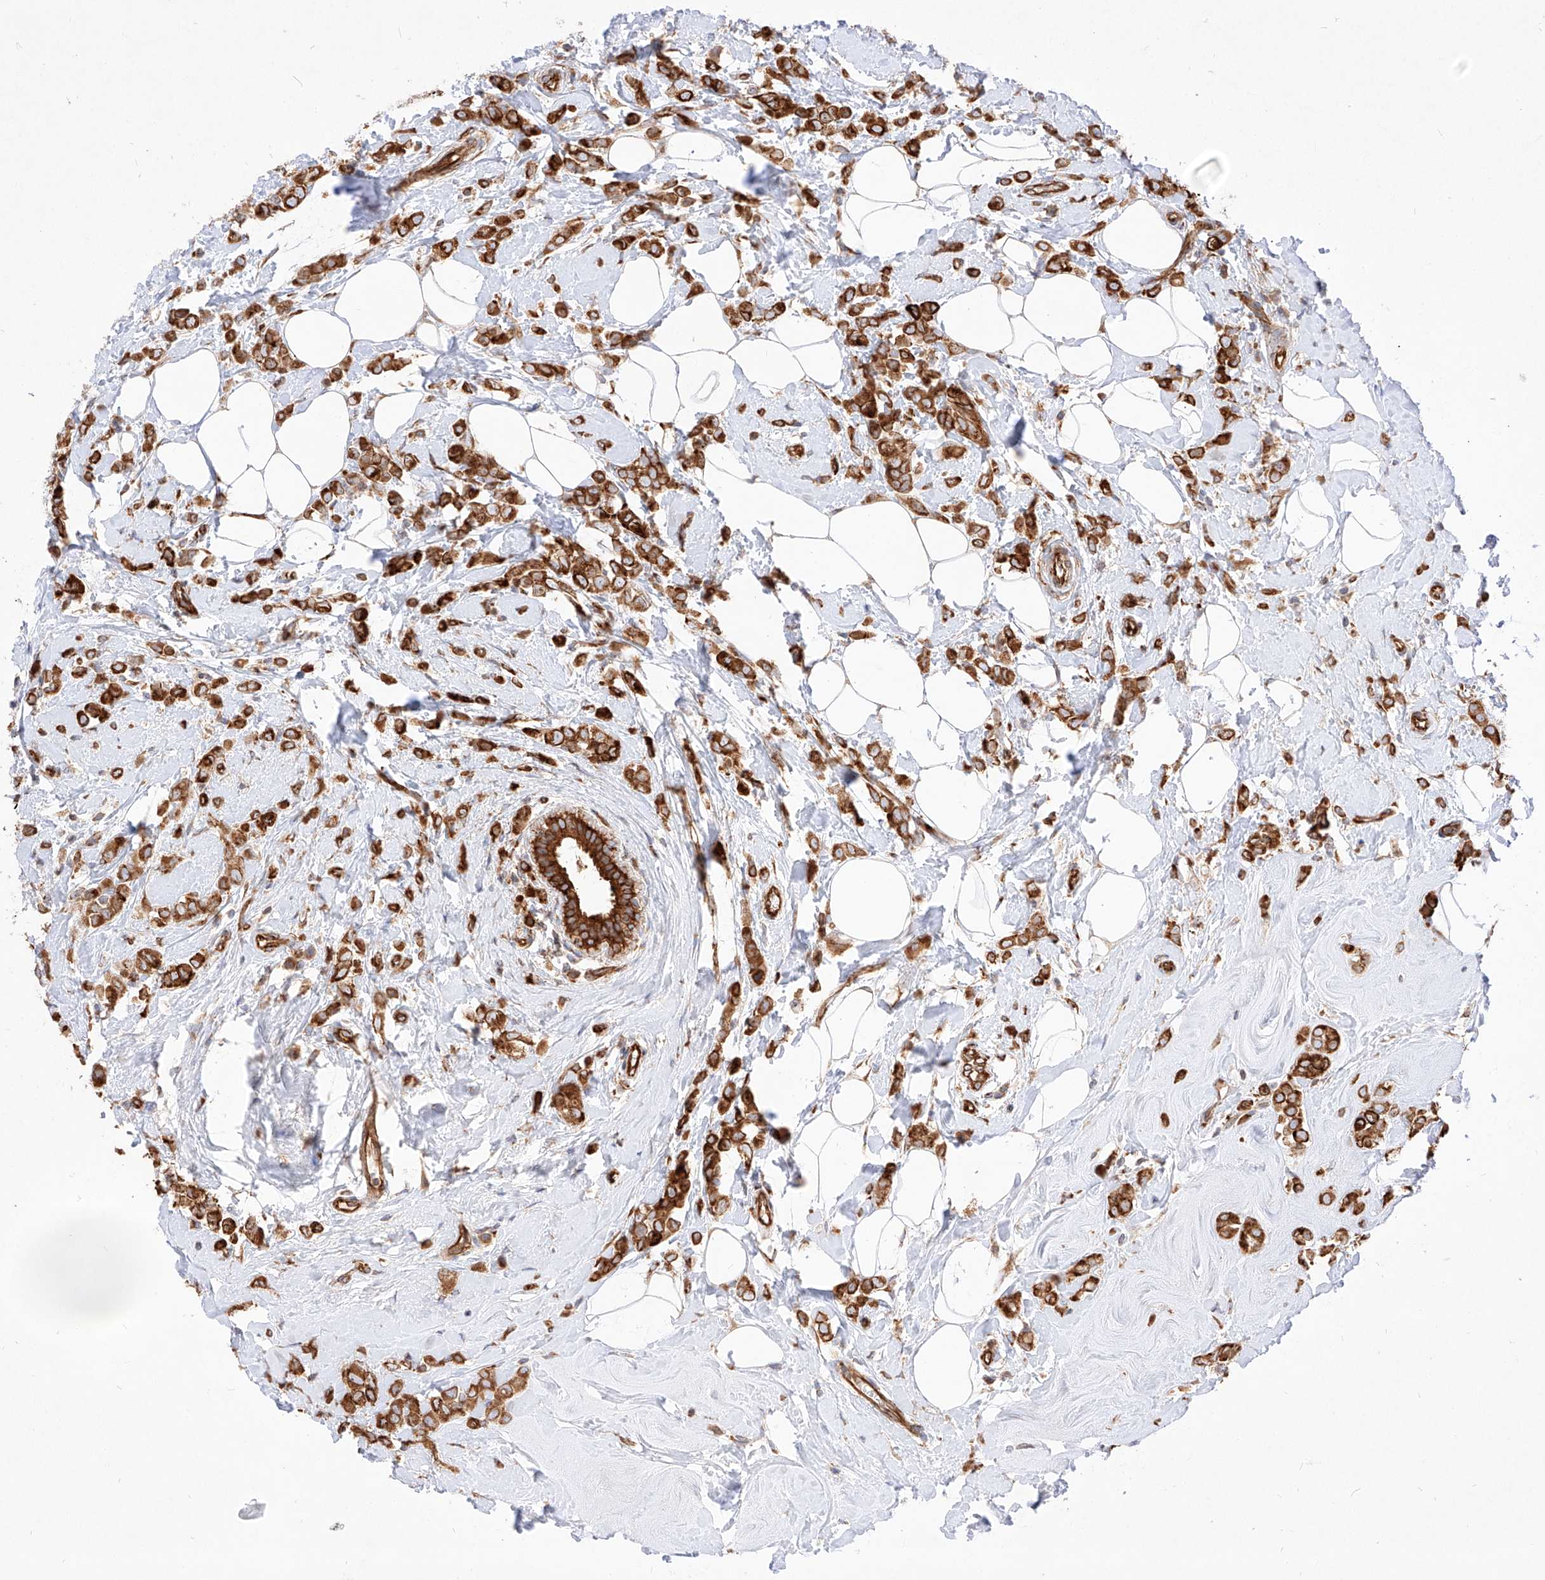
{"staining": {"intensity": "strong", "quantity": ">75%", "location": "cytoplasmic/membranous"}, "tissue": "breast cancer", "cell_type": "Tumor cells", "image_type": "cancer", "snomed": [{"axis": "morphology", "description": "Lobular carcinoma"}, {"axis": "topography", "description": "Breast"}], "caption": "Protein expression analysis of human lobular carcinoma (breast) reveals strong cytoplasmic/membranous expression in approximately >75% of tumor cells.", "gene": "CSGALNACT2", "patient": {"sex": "female", "age": 47}}